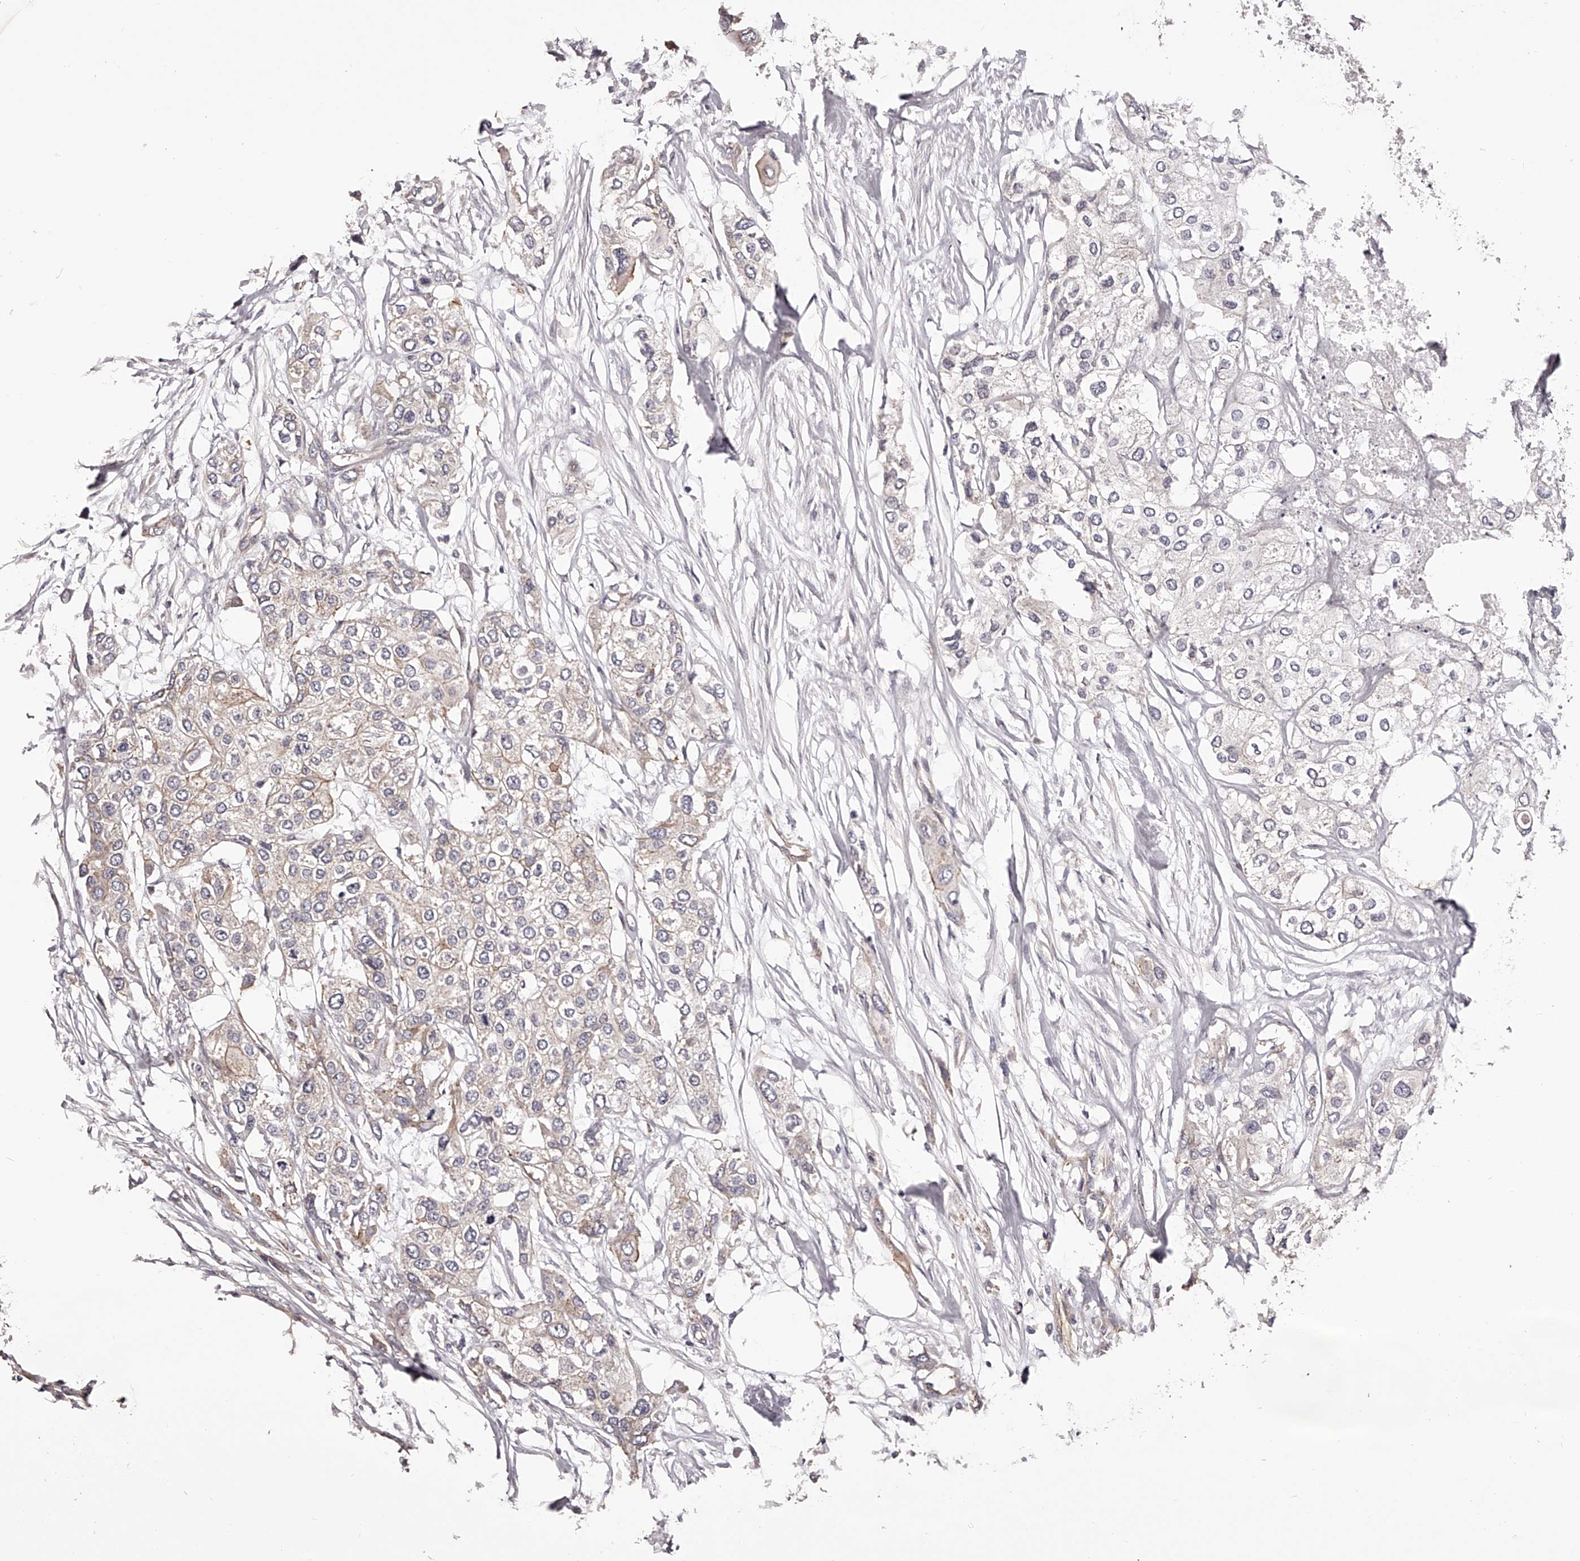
{"staining": {"intensity": "weak", "quantity": "<25%", "location": "cytoplasmic/membranous"}, "tissue": "urothelial cancer", "cell_type": "Tumor cells", "image_type": "cancer", "snomed": [{"axis": "morphology", "description": "Urothelial carcinoma, High grade"}, {"axis": "topography", "description": "Urinary bladder"}], "caption": "Immunohistochemistry (IHC) histopathology image of neoplastic tissue: urothelial cancer stained with DAB demonstrates no significant protein expression in tumor cells.", "gene": "LTV1", "patient": {"sex": "male", "age": 64}}